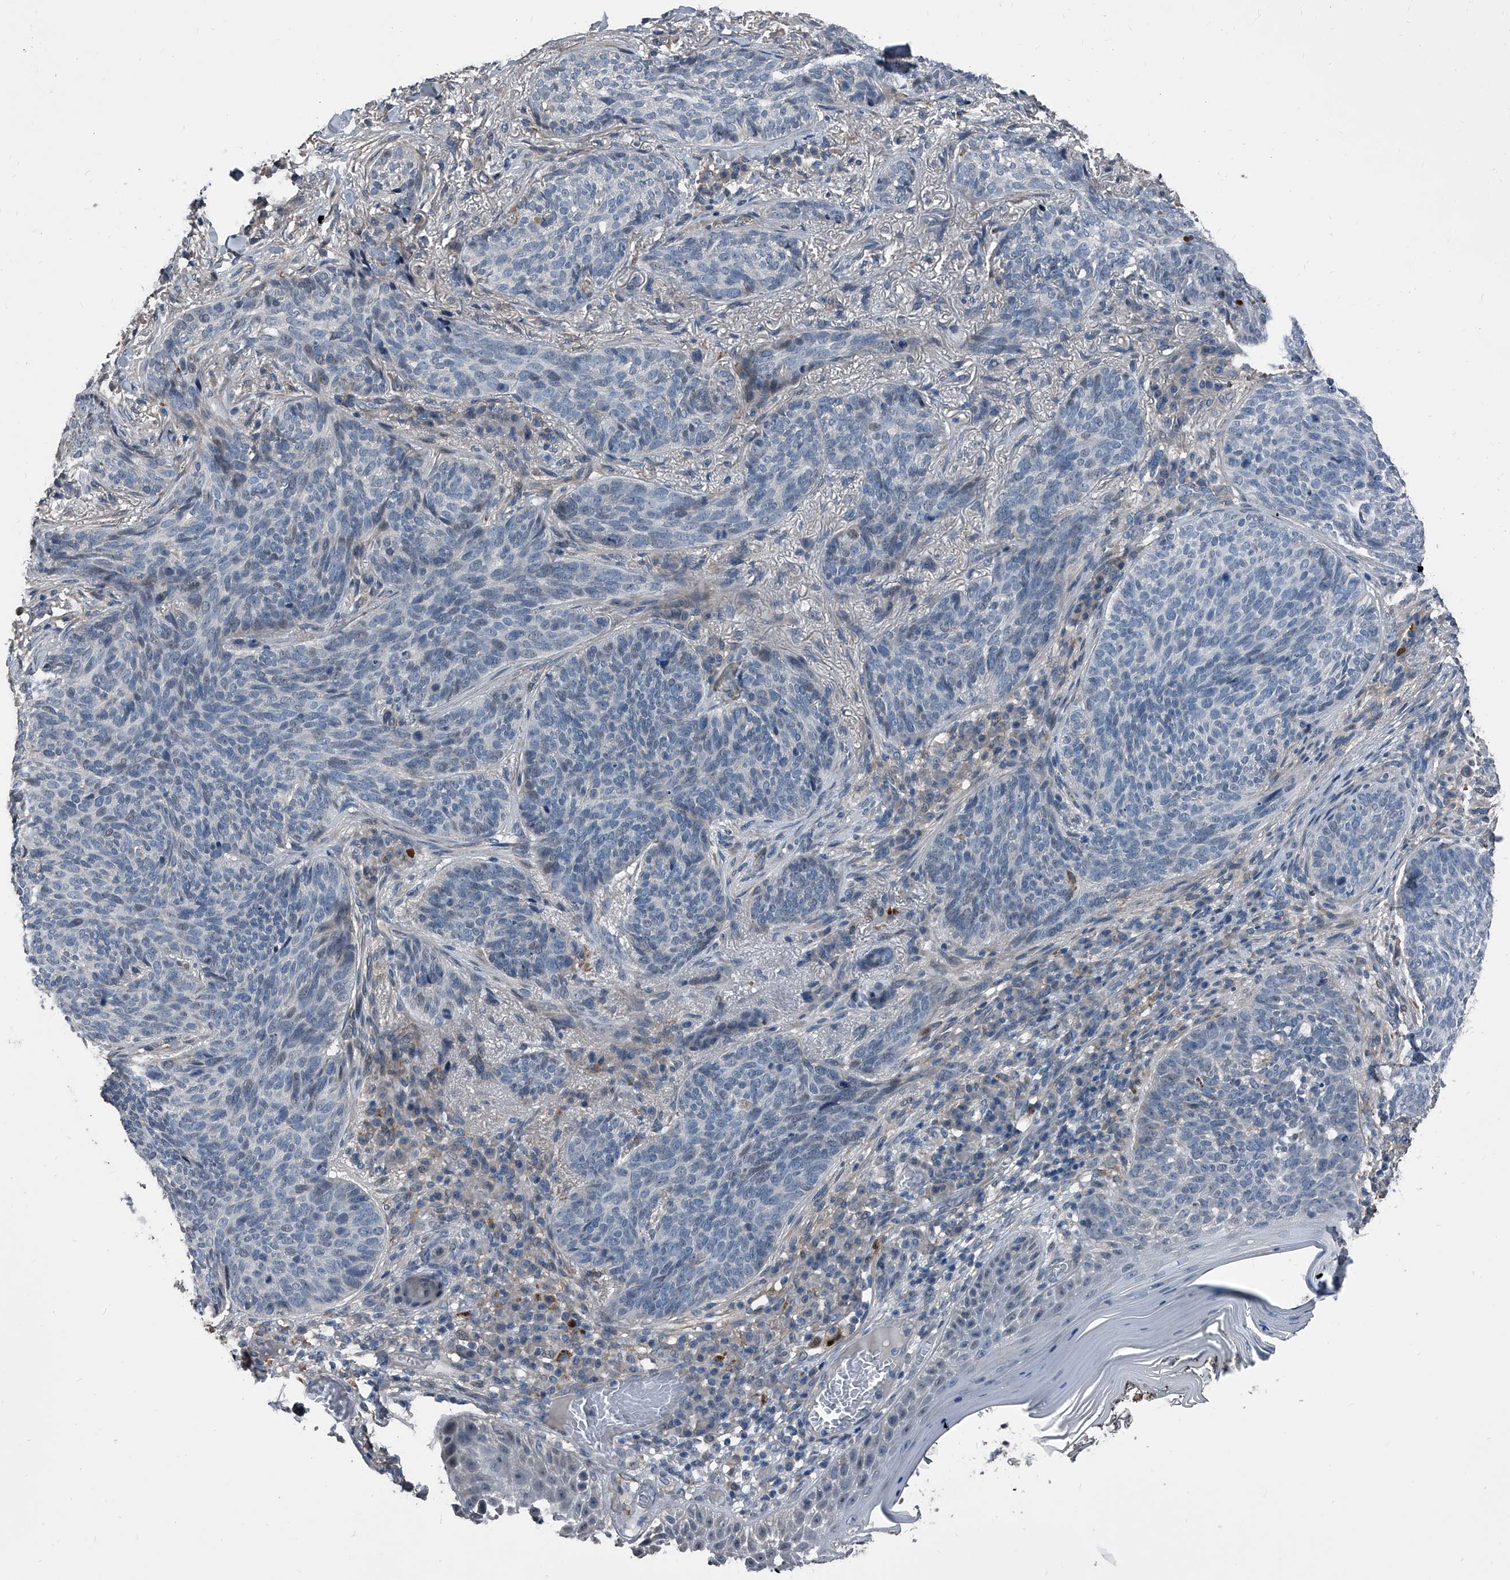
{"staining": {"intensity": "negative", "quantity": "none", "location": "none"}, "tissue": "skin cancer", "cell_type": "Tumor cells", "image_type": "cancer", "snomed": [{"axis": "morphology", "description": "Basal cell carcinoma"}, {"axis": "topography", "description": "Skin"}], "caption": "The micrograph exhibits no staining of tumor cells in basal cell carcinoma (skin).", "gene": "PHACTR1", "patient": {"sex": "male", "age": 85}}